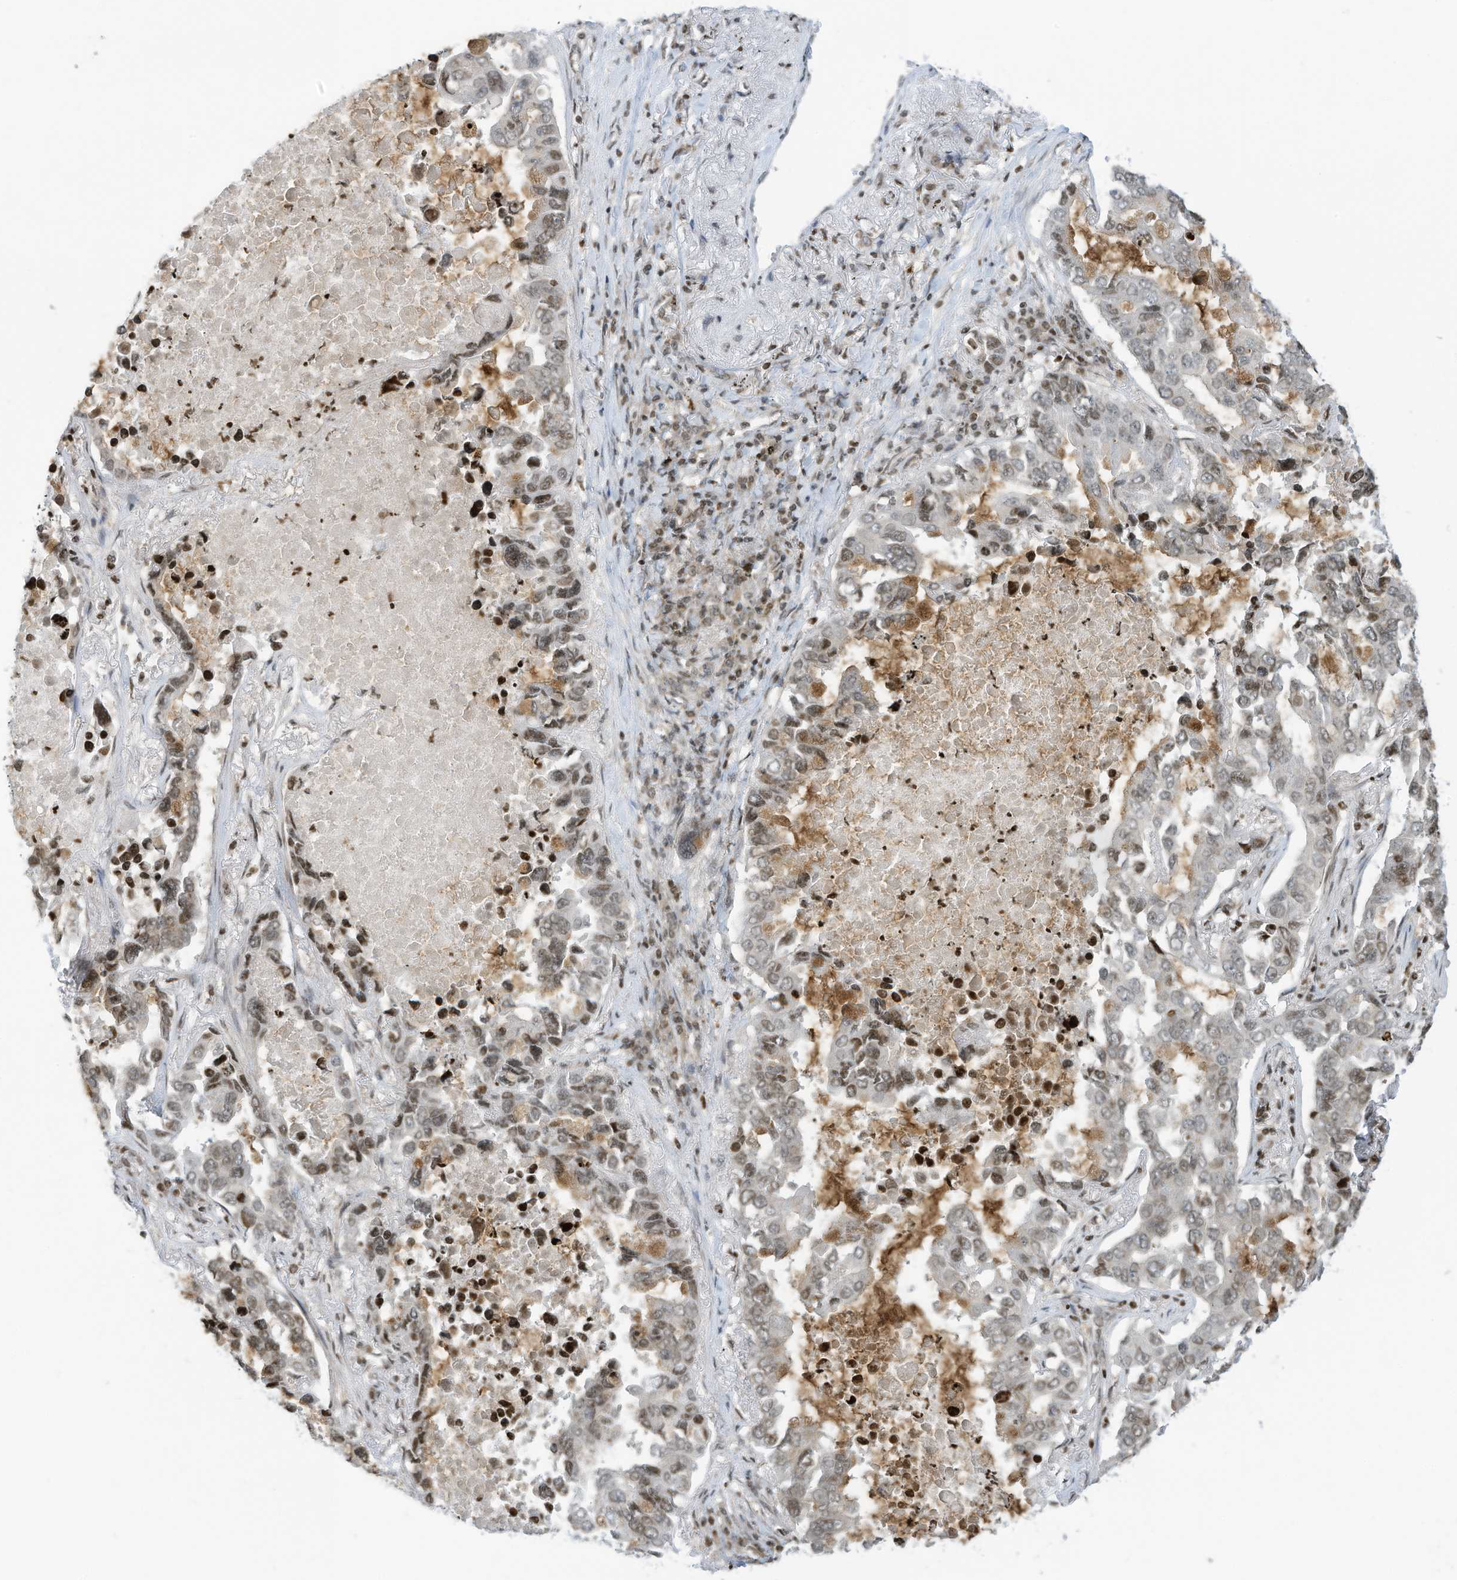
{"staining": {"intensity": "weak", "quantity": "25%-75%", "location": "nuclear"}, "tissue": "lung cancer", "cell_type": "Tumor cells", "image_type": "cancer", "snomed": [{"axis": "morphology", "description": "Adenocarcinoma, NOS"}, {"axis": "topography", "description": "Lung"}], "caption": "Weak nuclear staining for a protein is seen in approximately 25%-75% of tumor cells of lung adenocarcinoma using immunohistochemistry.", "gene": "ADI1", "patient": {"sex": "male", "age": 64}}